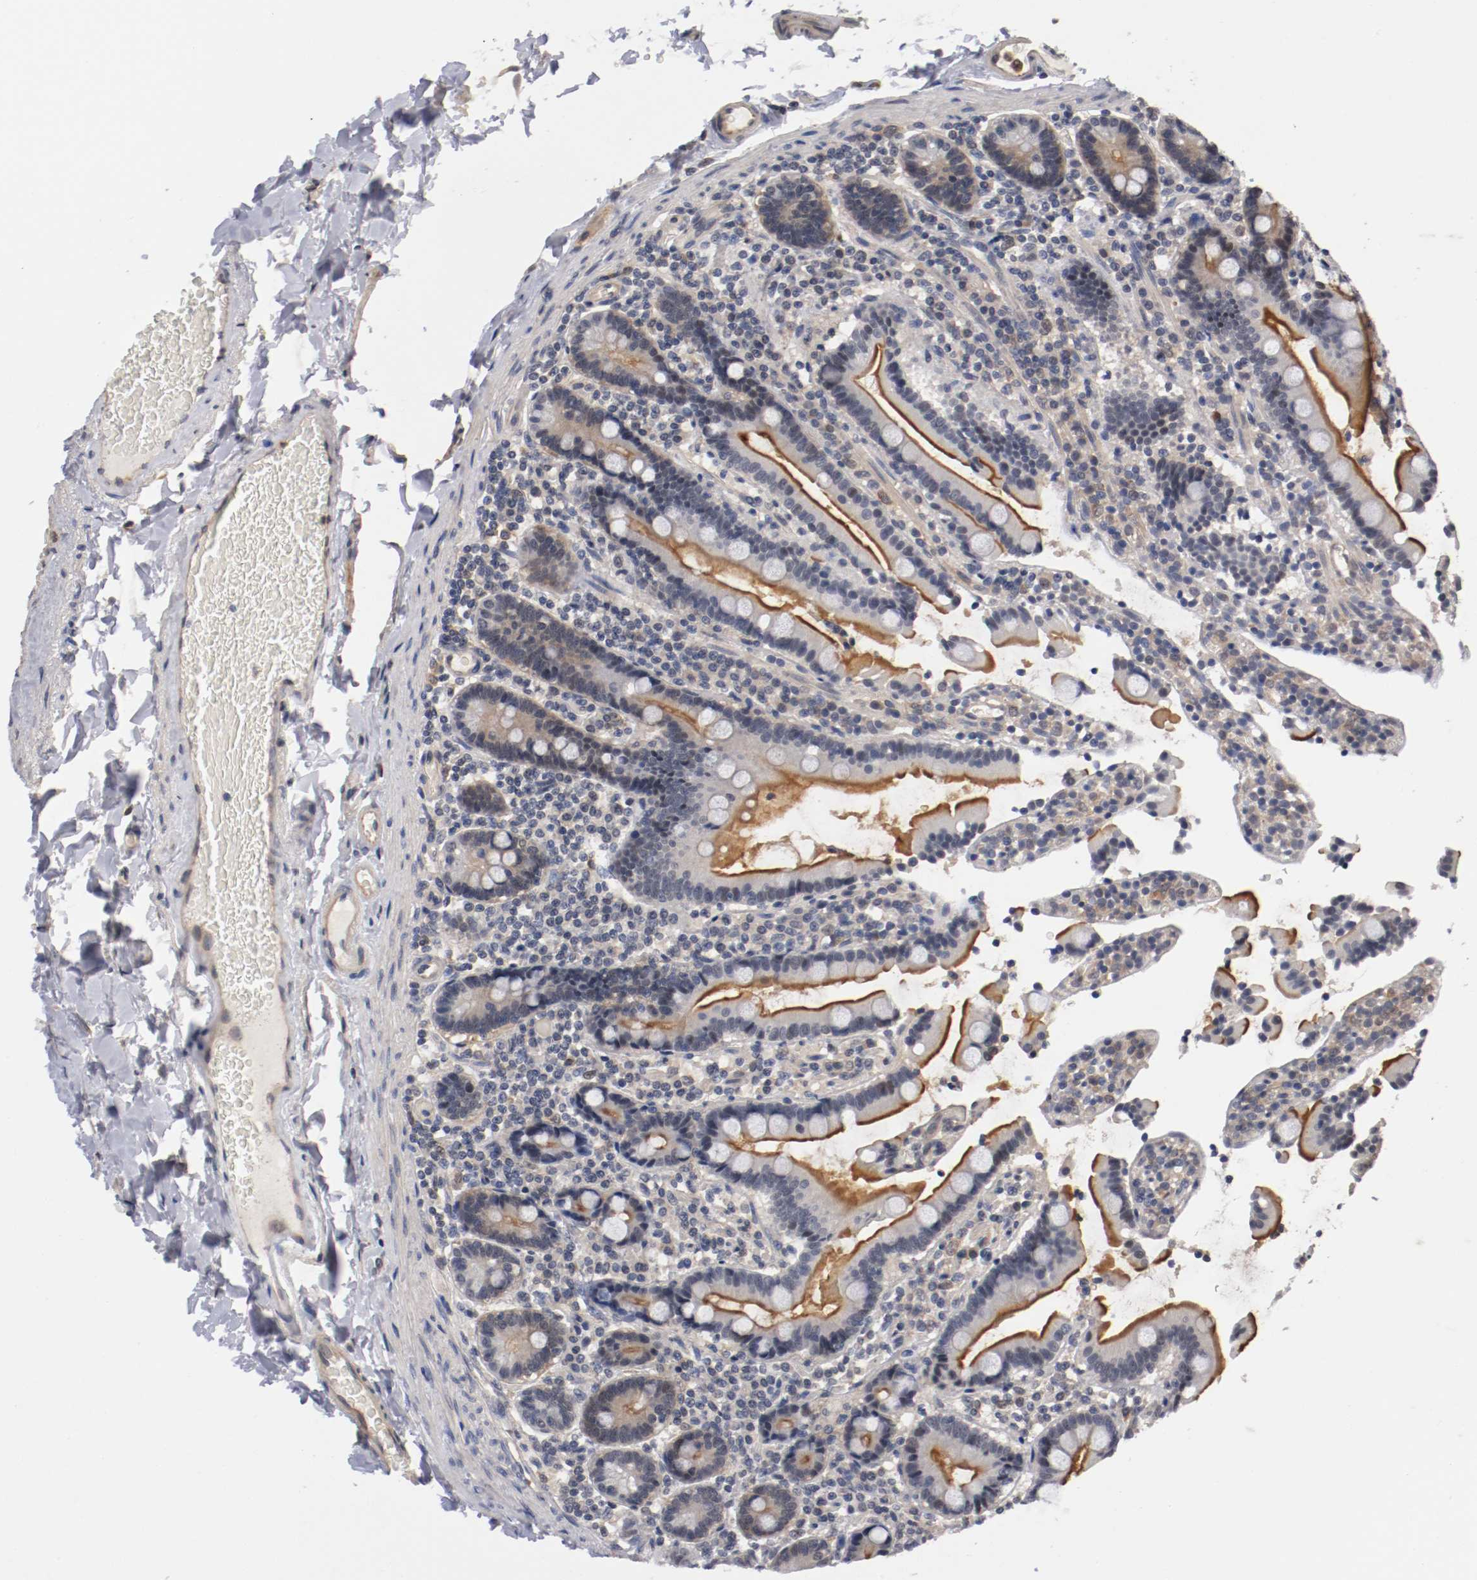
{"staining": {"intensity": "weak", "quantity": "25%-75%", "location": "cytoplasmic/membranous"}, "tissue": "duodenum", "cell_type": "Glandular cells", "image_type": "normal", "snomed": [{"axis": "morphology", "description": "Normal tissue, NOS"}, {"axis": "topography", "description": "Duodenum"}], "caption": "Immunohistochemistry micrograph of unremarkable duodenum: duodenum stained using immunohistochemistry (IHC) reveals low levels of weak protein expression localized specifically in the cytoplasmic/membranous of glandular cells, appearing as a cytoplasmic/membranous brown color.", "gene": "RBM23", "patient": {"sex": "female", "age": 53}}